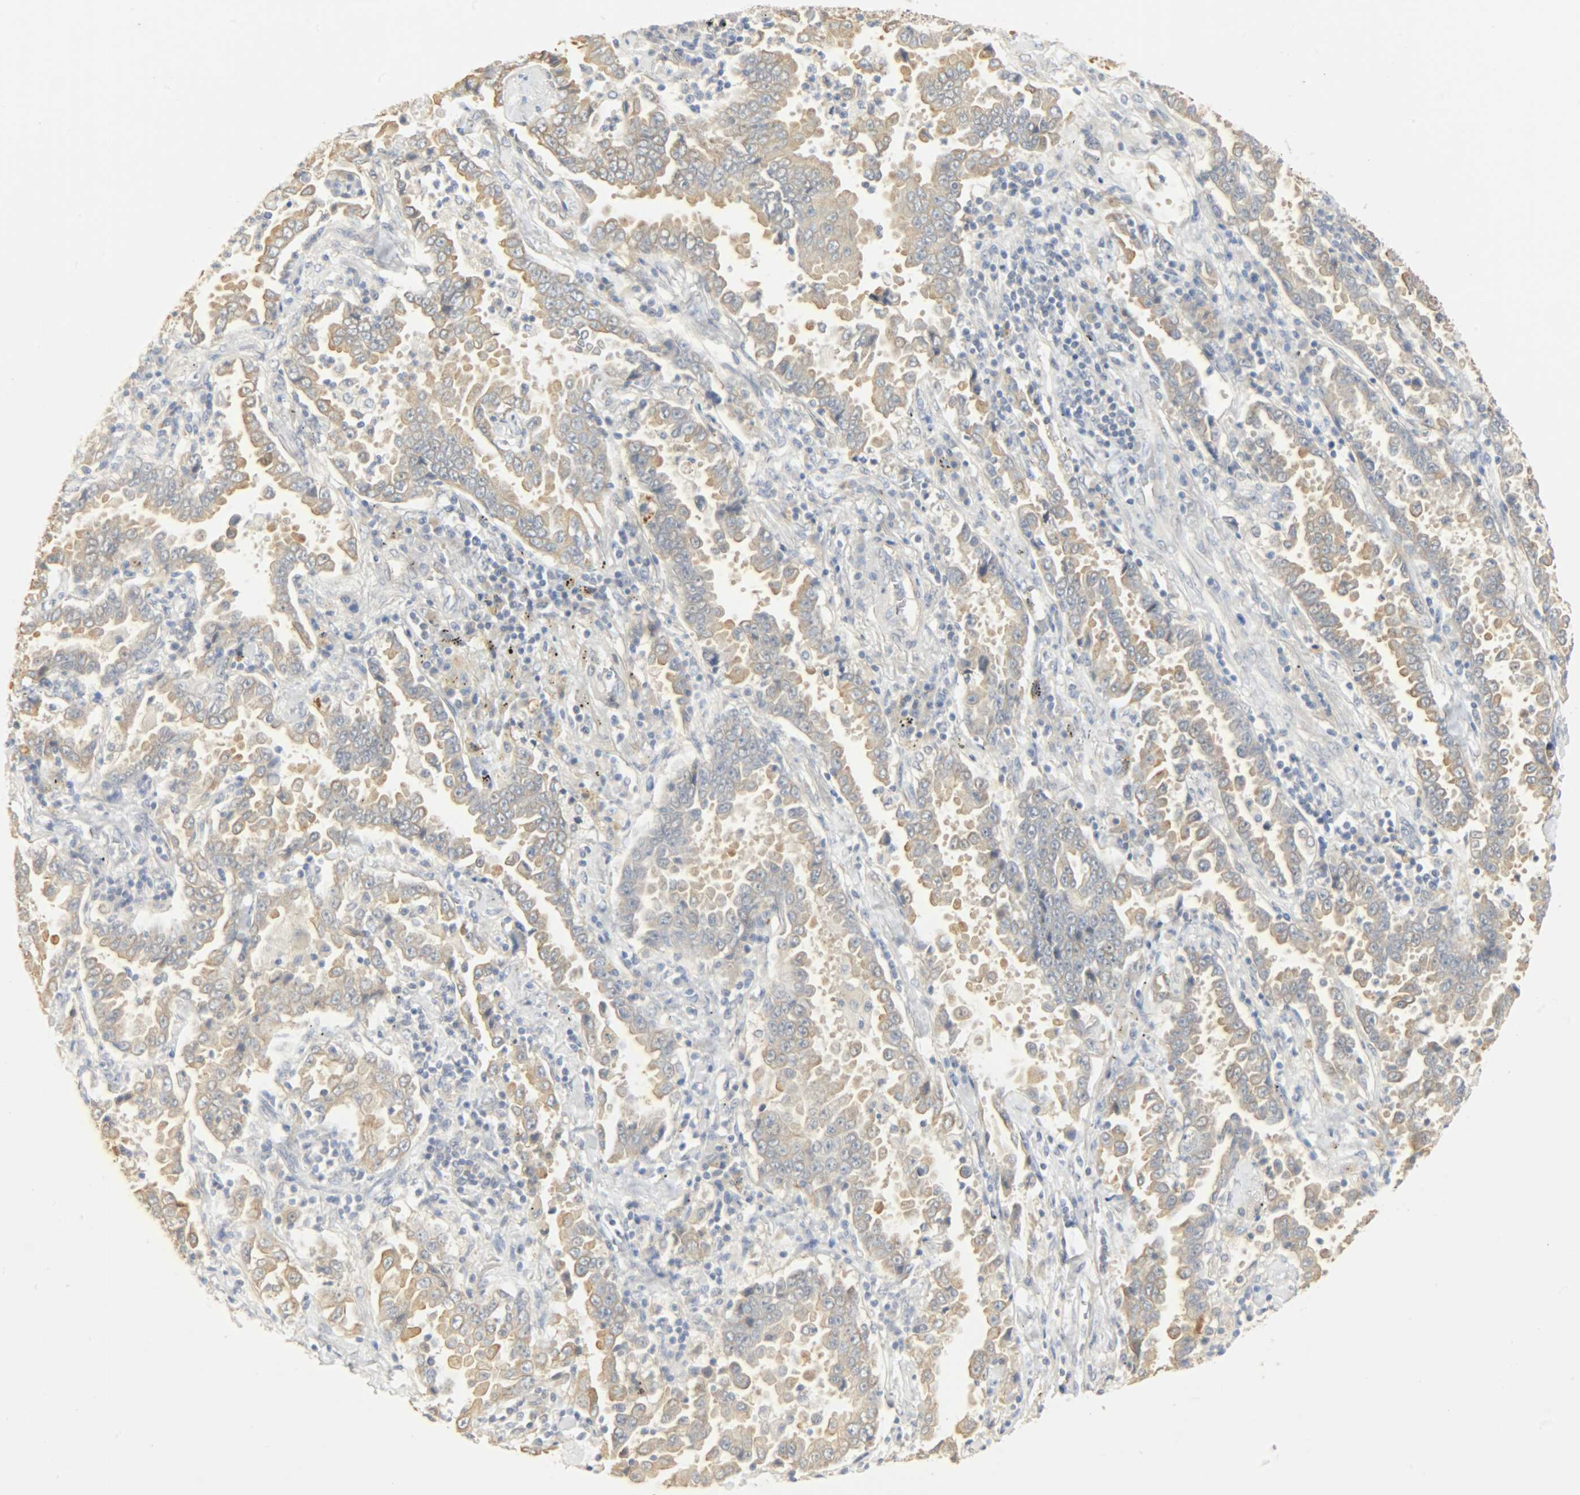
{"staining": {"intensity": "moderate", "quantity": ">75%", "location": "cytoplasmic/membranous"}, "tissue": "lung cancer", "cell_type": "Tumor cells", "image_type": "cancer", "snomed": [{"axis": "morphology", "description": "Normal tissue, NOS"}, {"axis": "morphology", "description": "Inflammation, NOS"}, {"axis": "morphology", "description": "Adenocarcinoma, NOS"}, {"axis": "topography", "description": "Lung"}], "caption": "Protein staining of lung cancer (adenocarcinoma) tissue displays moderate cytoplasmic/membranous expression in about >75% of tumor cells. (IHC, brightfield microscopy, high magnification).", "gene": "USP13", "patient": {"sex": "female", "age": 64}}